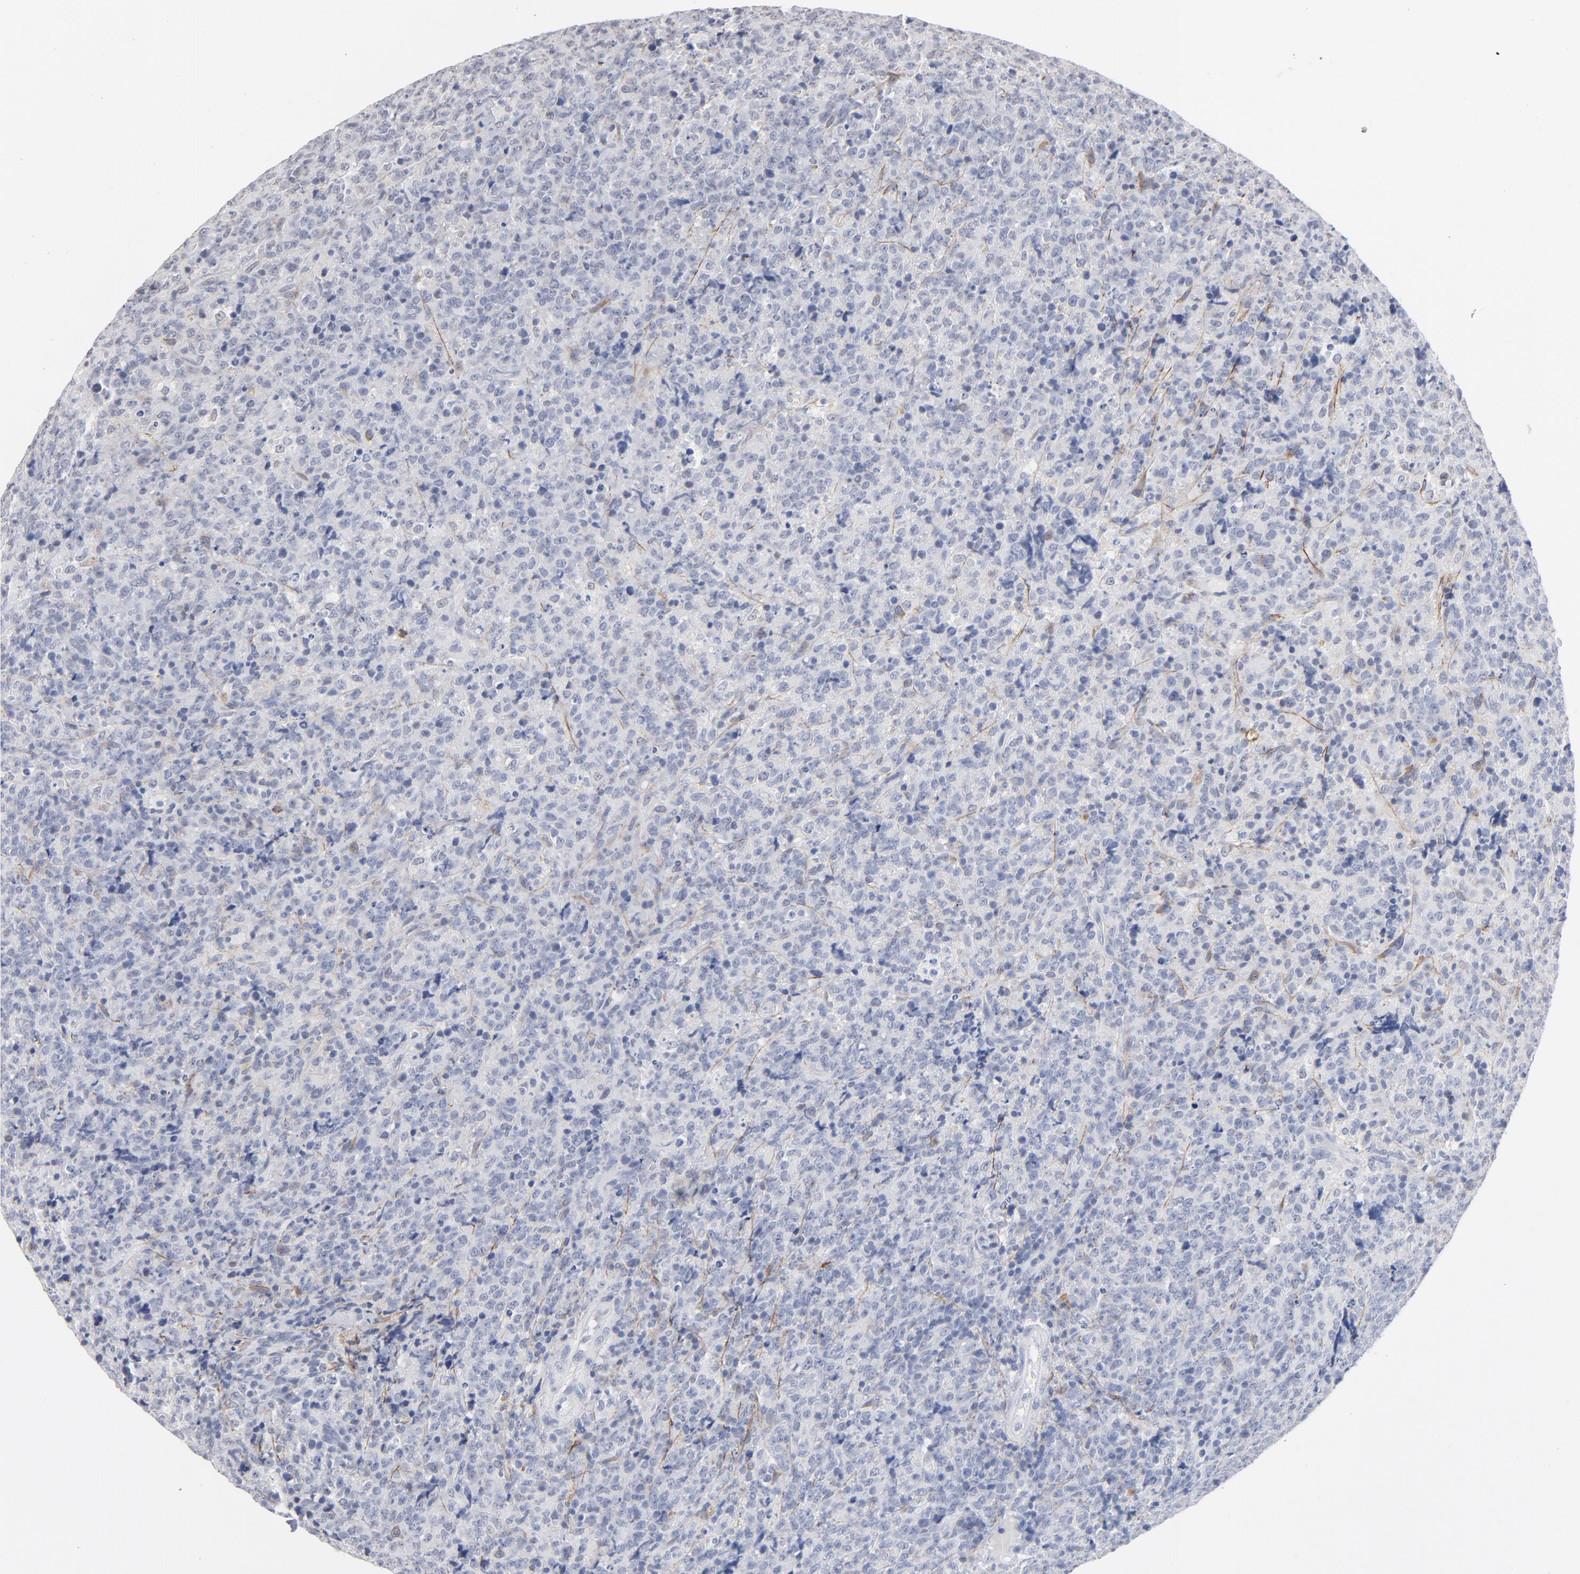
{"staining": {"intensity": "negative", "quantity": "none", "location": "none"}, "tissue": "lymphoma", "cell_type": "Tumor cells", "image_type": "cancer", "snomed": [{"axis": "morphology", "description": "Malignant lymphoma, non-Hodgkin's type, High grade"}, {"axis": "topography", "description": "Tonsil"}], "caption": "This is an IHC histopathology image of lymphoma. There is no expression in tumor cells.", "gene": "LTBP2", "patient": {"sex": "female", "age": 36}}